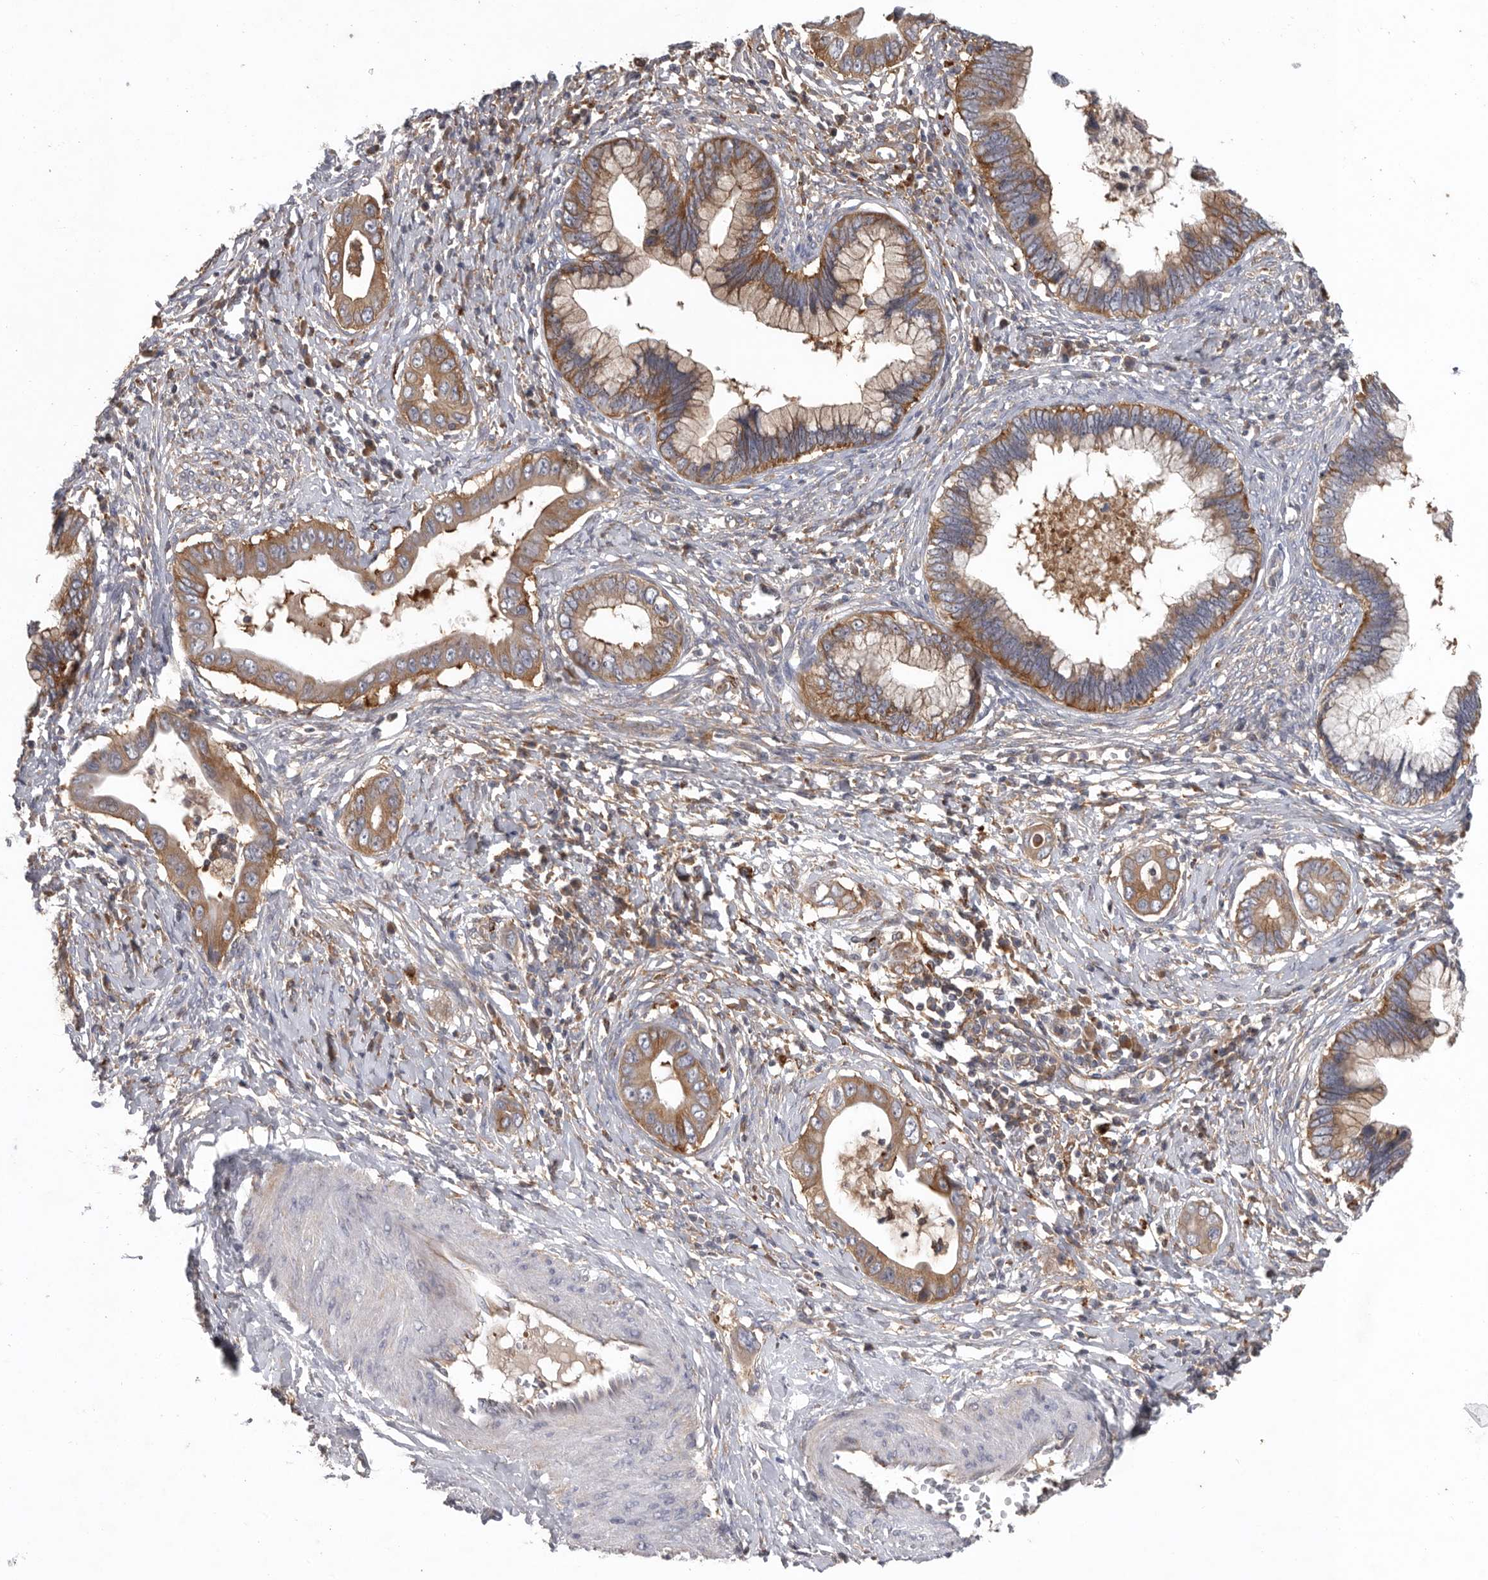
{"staining": {"intensity": "moderate", "quantity": ">75%", "location": "cytoplasmic/membranous"}, "tissue": "cervical cancer", "cell_type": "Tumor cells", "image_type": "cancer", "snomed": [{"axis": "morphology", "description": "Adenocarcinoma, NOS"}, {"axis": "topography", "description": "Cervix"}], "caption": "This photomicrograph reveals IHC staining of human cervical cancer (adenocarcinoma), with medium moderate cytoplasmic/membranous expression in approximately >75% of tumor cells.", "gene": "C1orf109", "patient": {"sex": "female", "age": 44}}